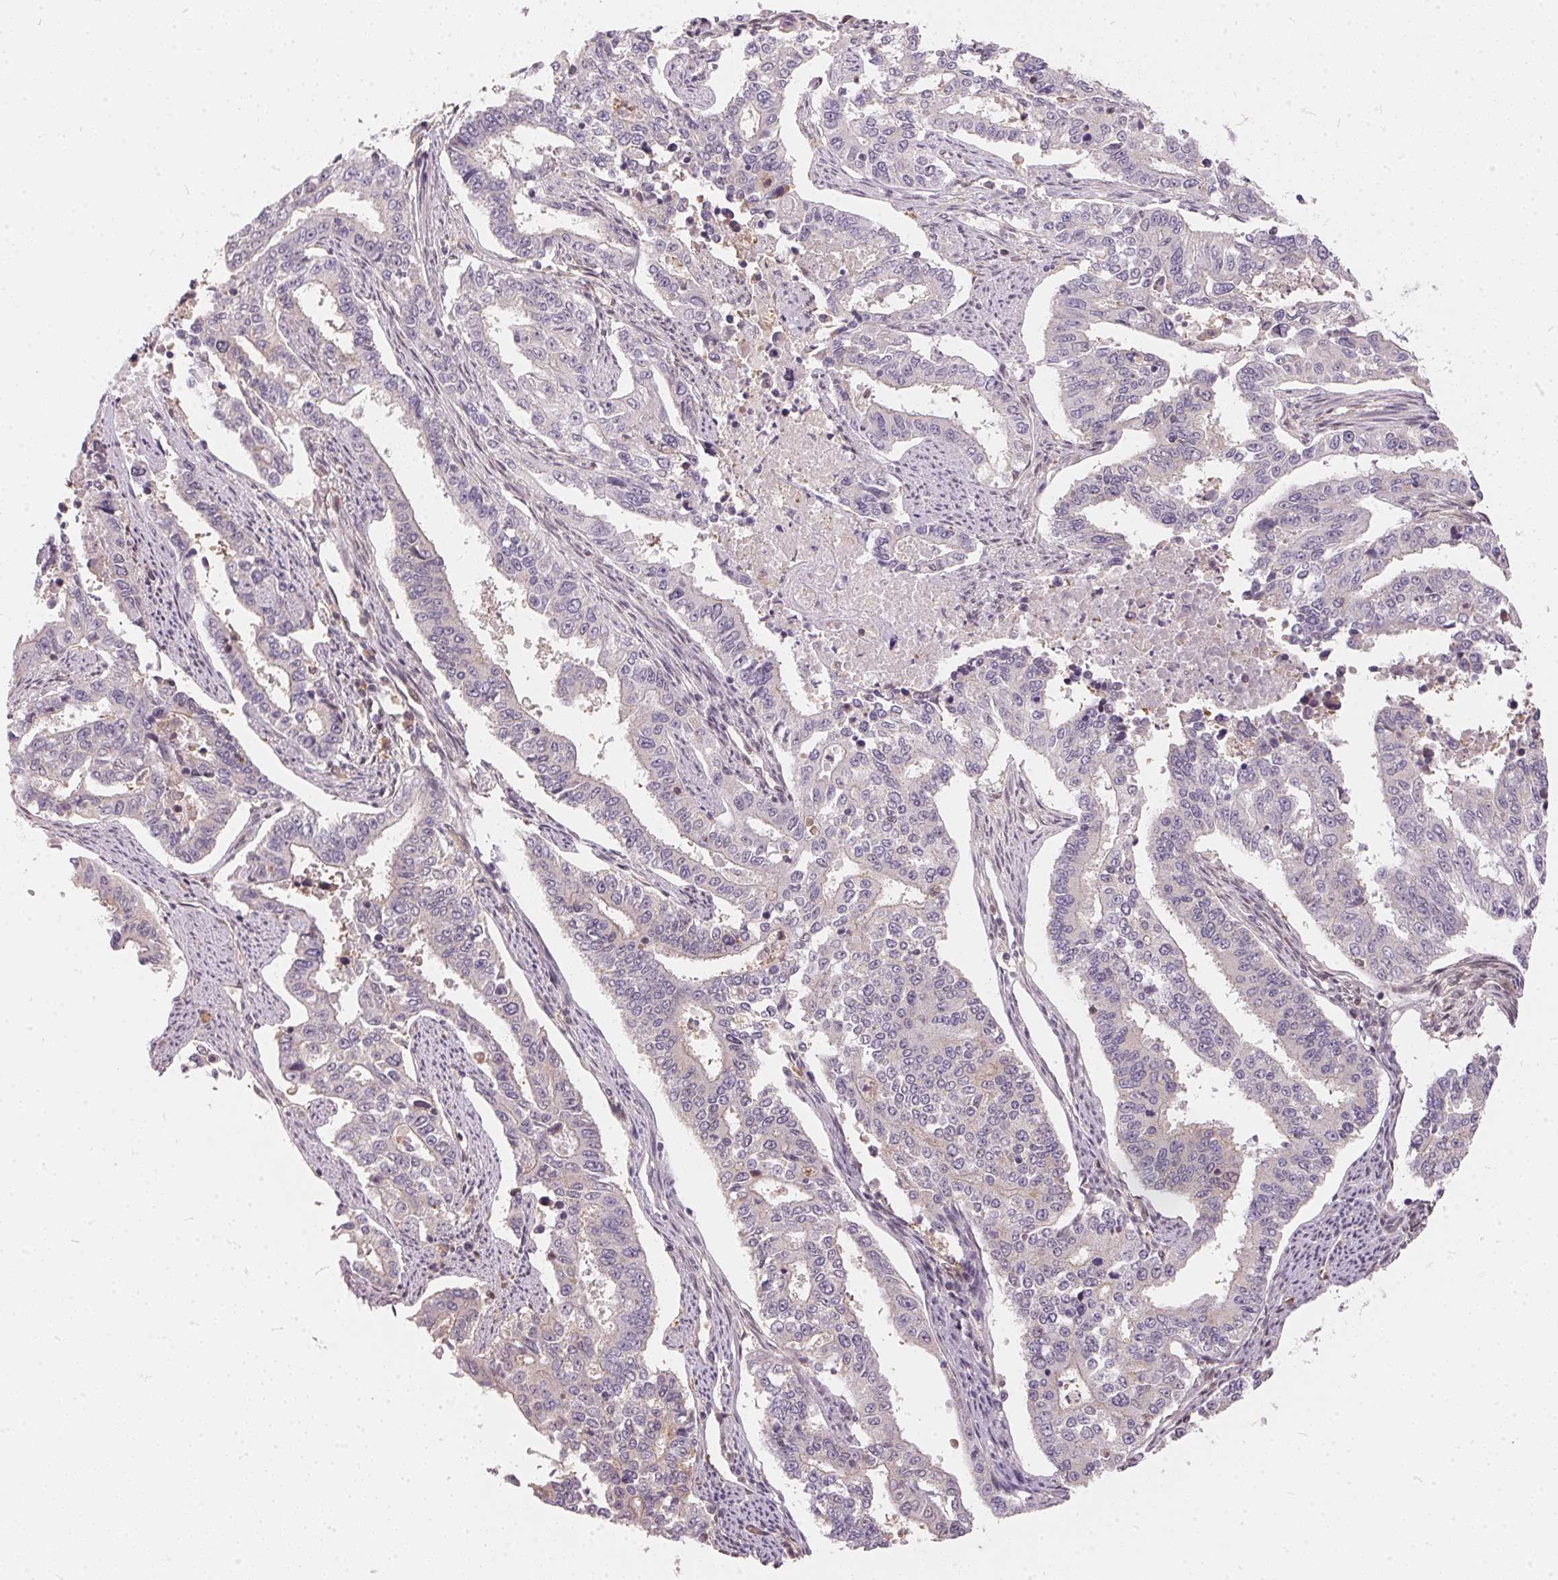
{"staining": {"intensity": "negative", "quantity": "none", "location": "none"}, "tissue": "endometrial cancer", "cell_type": "Tumor cells", "image_type": "cancer", "snomed": [{"axis": "morphology", "description": "Adenocarcinoma, NOS"}, {"axis": "topography", "description": "Uterus"}], "caption": "IHC photomicrograph of neoplastic tissue: human adenocarcinoma (endometrial) stained with DAB exhibits no significant protein positivity in tumor cells. (Brightfield microscopy of DAB (3,3'-diaminobenzidine) immunohistochemistry (IHC) at high magnification).", "gene": "BLMH", "patient": {"sex": "female", "age": 59}}